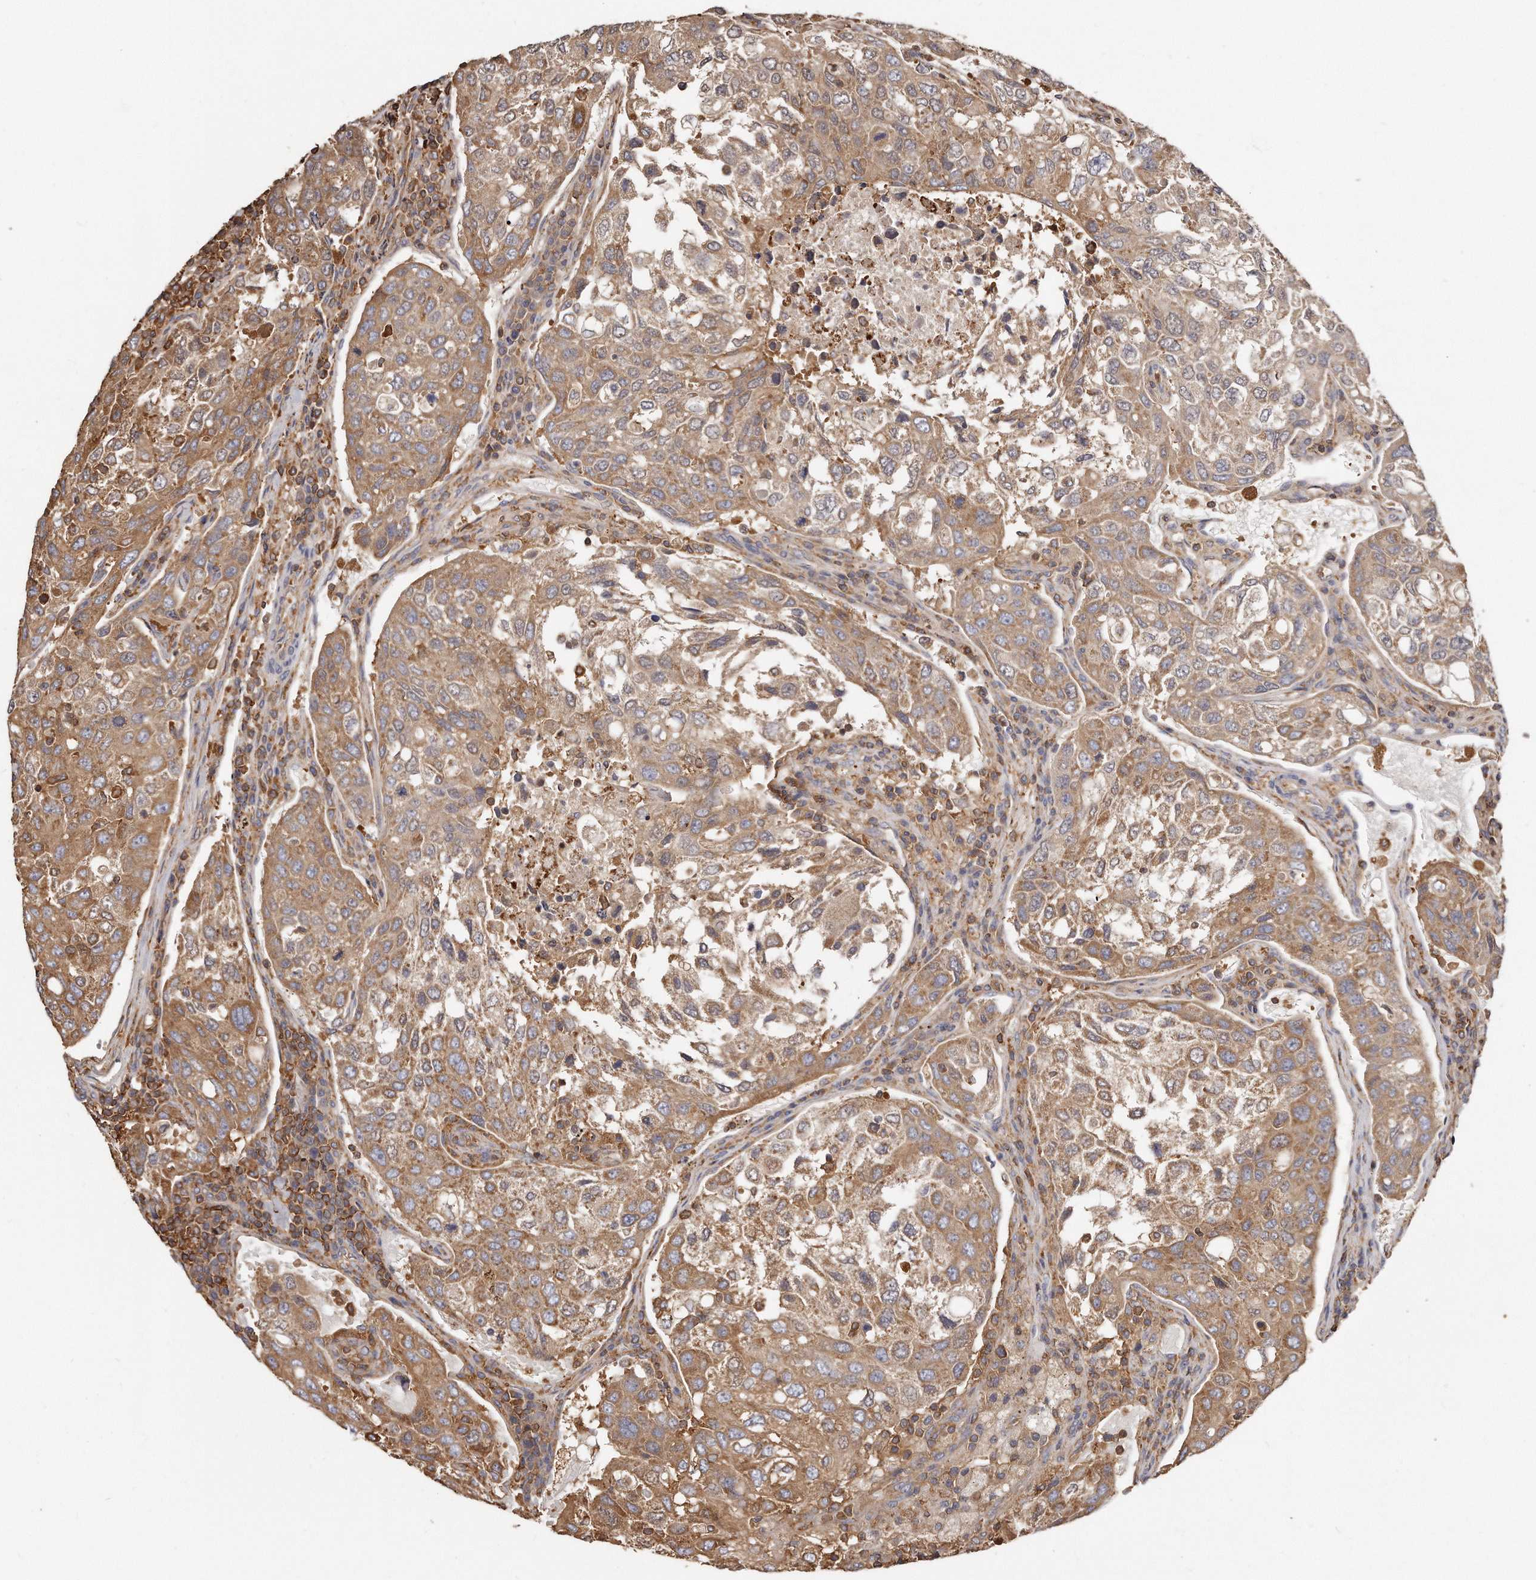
{"staining": {"intensity": "moderate", "quantity": ">75%", "location": "cytoplasmic/membranous"}, "tissue": "urothelial cancer", "cell_type": "Tumor cells", "image_type": "cancer", "snomed": [{"axis": "morphology", "description": "Urothelial carcinoma, High grade"}, {"axis": "topography", "description": "Lymph node"}, {"axis": "topography", "description": "Urinary bladder"}], "caption": "Immunohistochemistry (IHC) of human high-grade urothelial carcinoma shows medium levels of moderate cytoplasmic/membranous staining in approximately >75% of tumor cells.", "gene": "CAP1", "patient": {"sex": "male", "age": 51}}